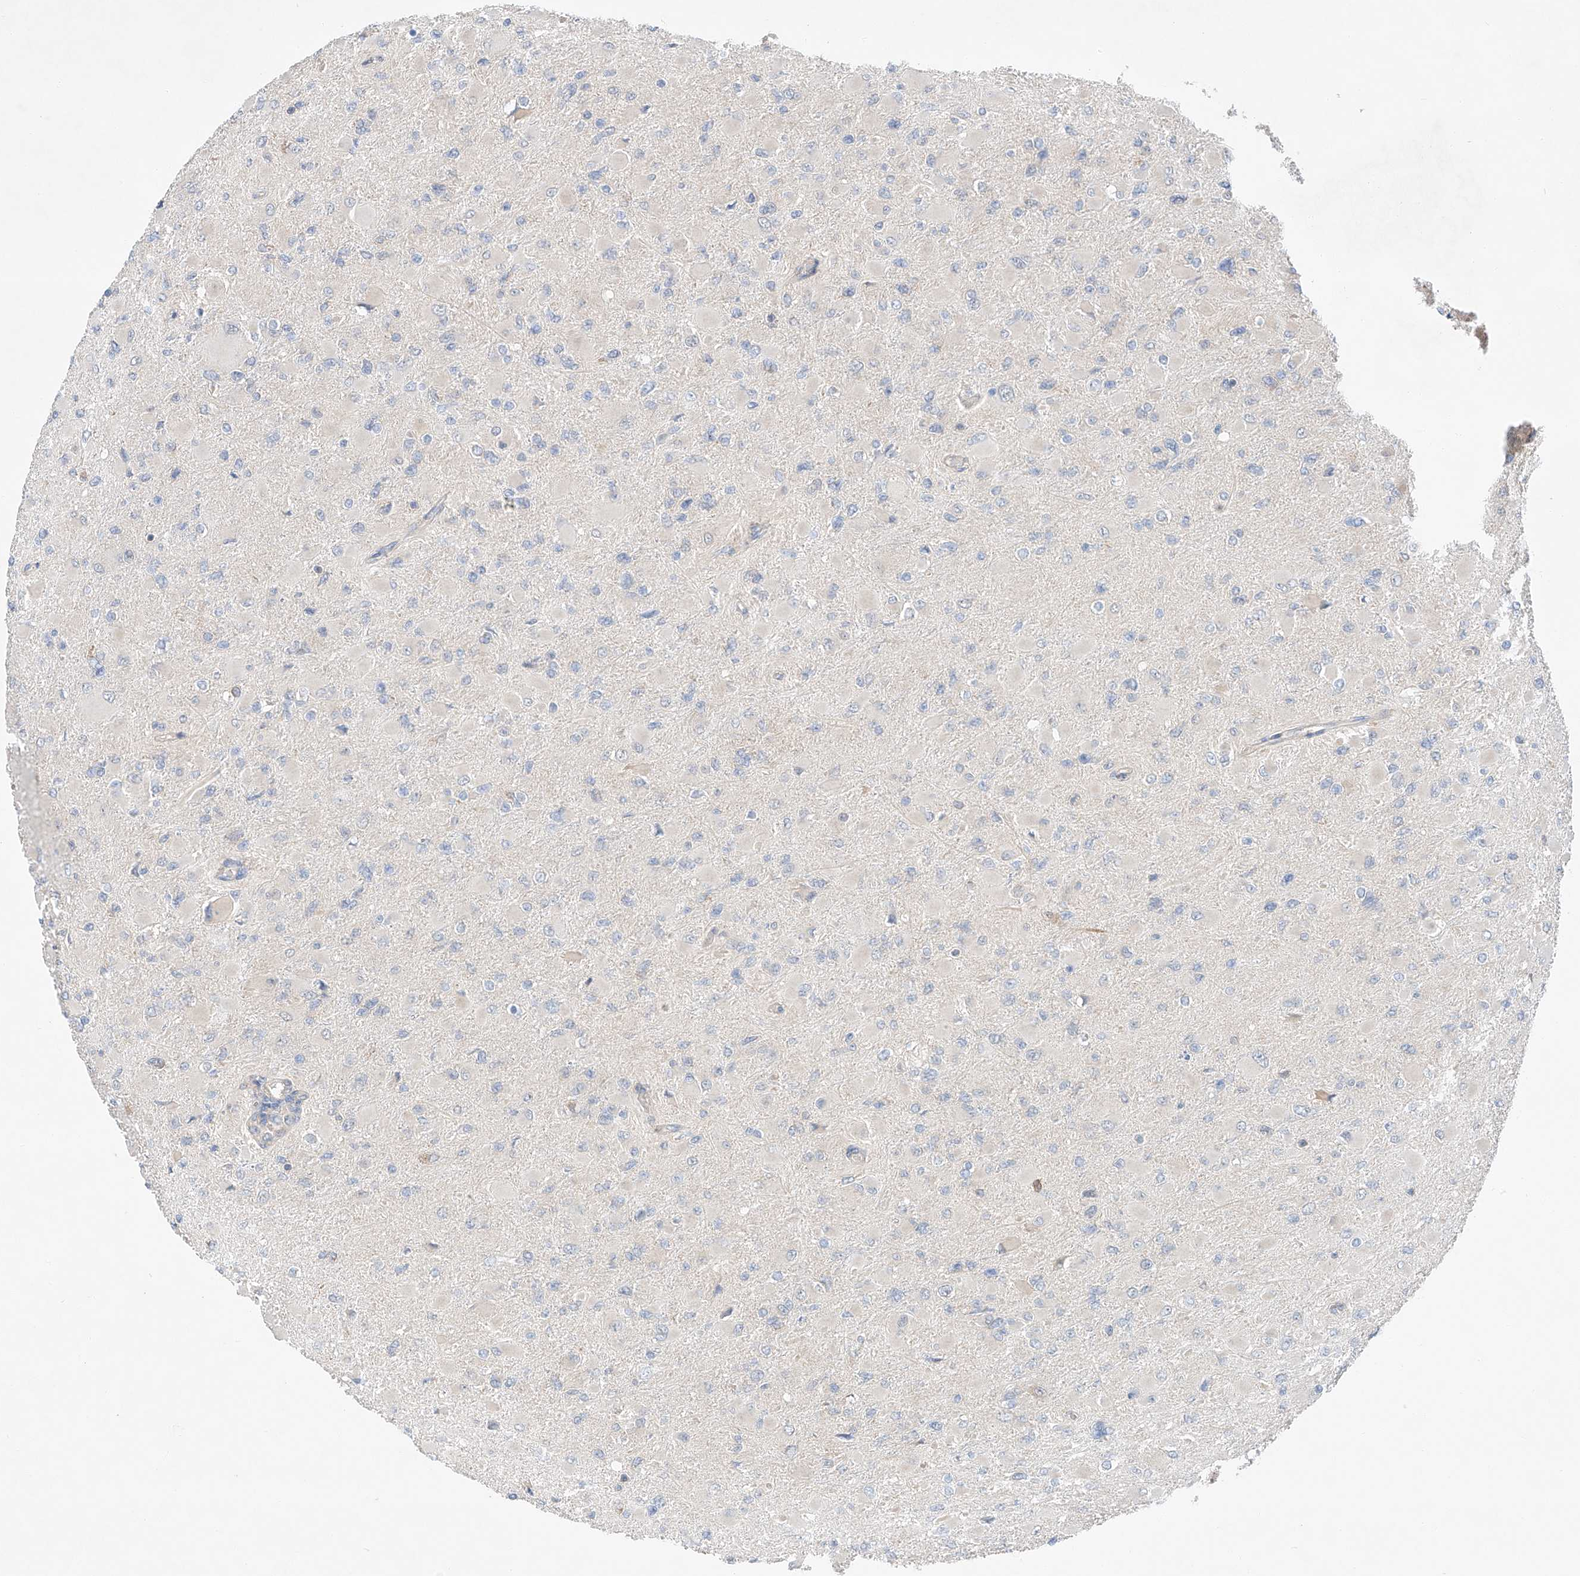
{"staining": {"intensity": "negative", "quantity": "none", "location": "none"}, "tissue": "glioma", "cell_type": "Tumor cells", "image_type": "cancer", "snomed": [{"axis": "morphology", "description": "Glioma, malignant, High grade"}, {"axis": "topography", "description": "Cerebral cortex"}], "caption": "The histopathology image shows no significant staining in tumor cells of malignant glioma (high-grade).", "gene": "RUSC1", "patient": {"sex": "female", "age": 36}}